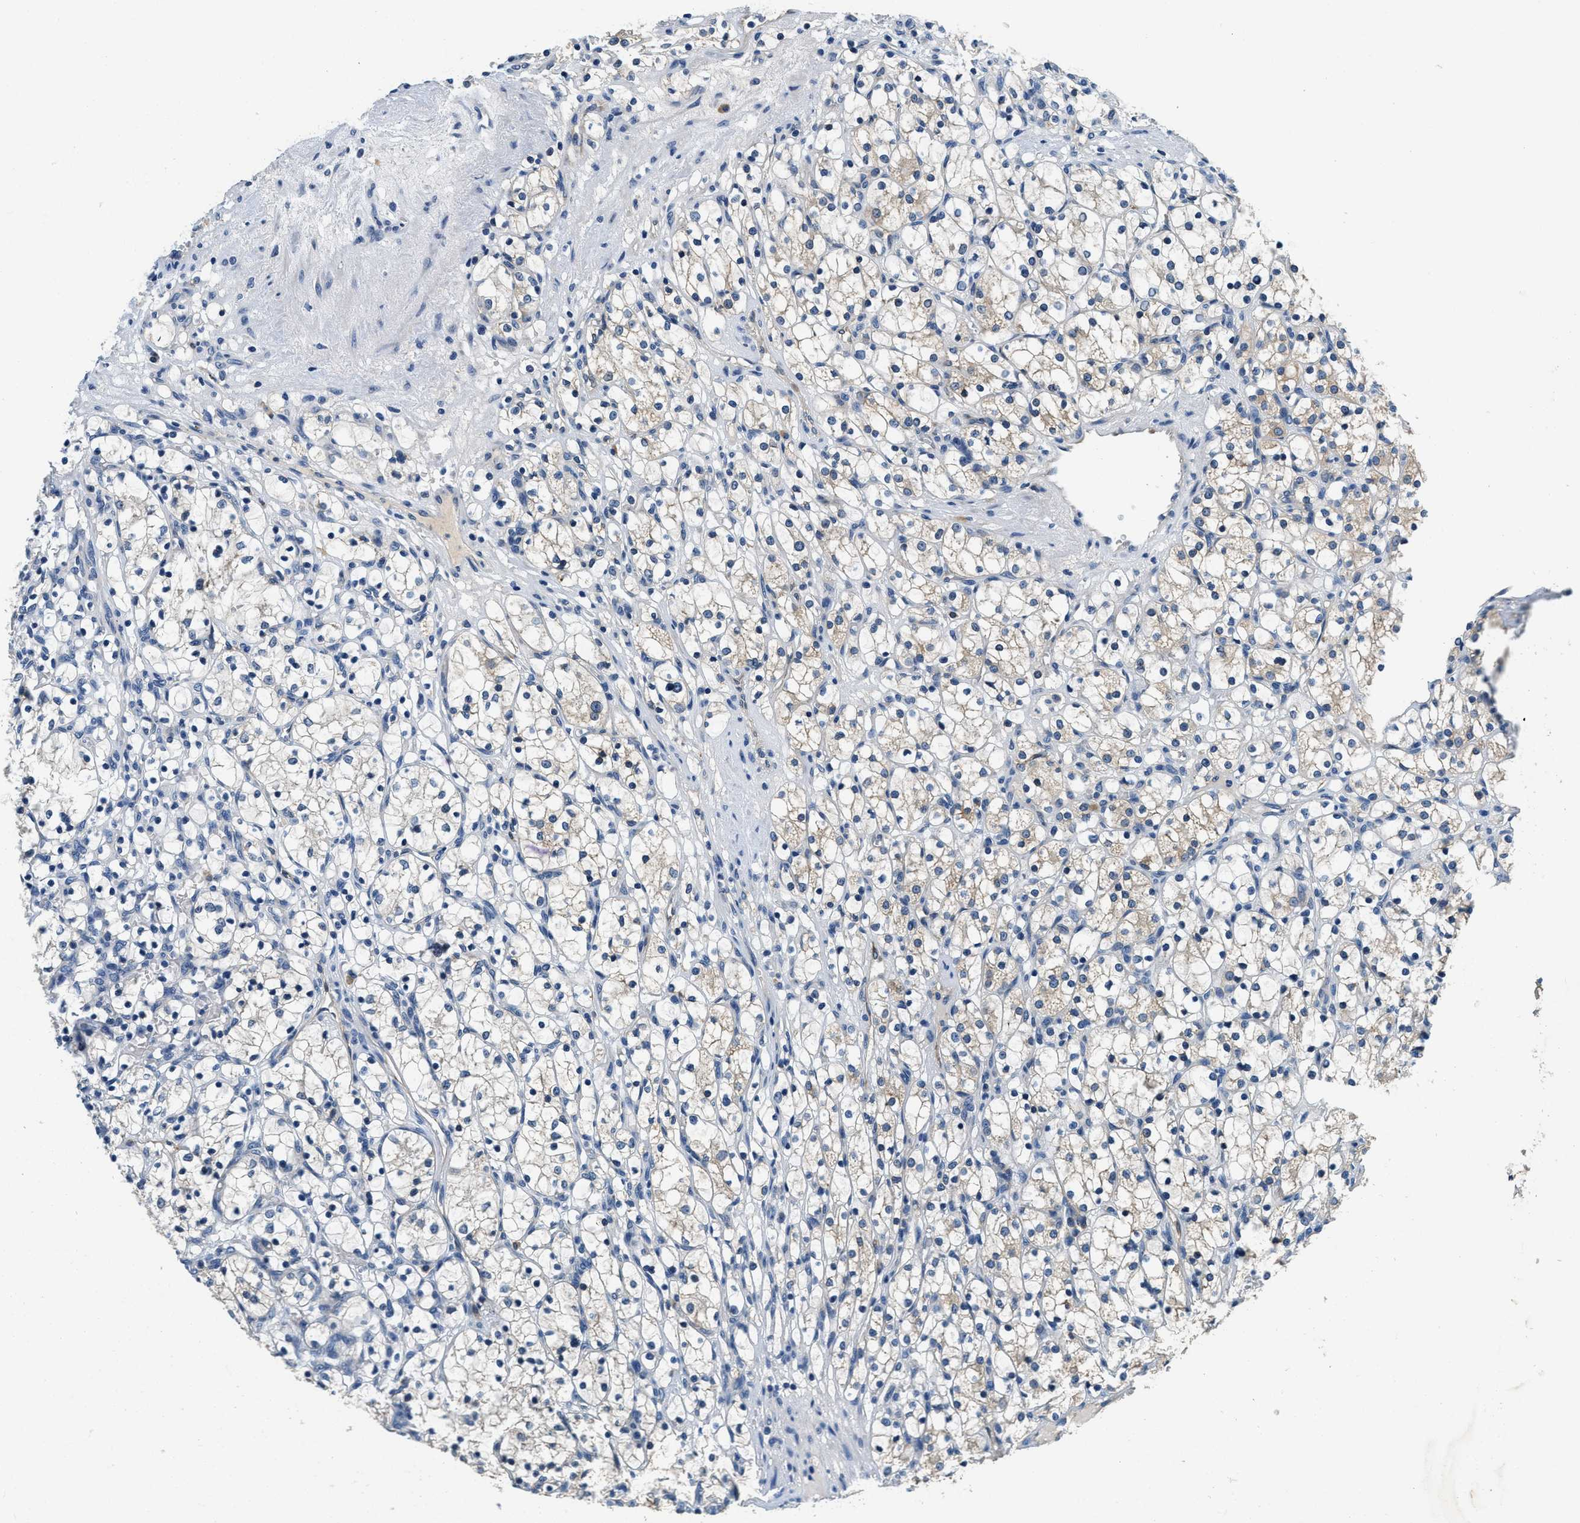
{"staining": {"intensity": "weak", "quantity": "<25%", "location": "cytoplasmic/membranous"}, "tissue": "renal cancer", "cell_type": "Tumor cells", "image_type": "cancer", "snomed": [{"axis": "morphology", "description": "Adenocarcinoma, NOS"}, {"axis": "topography", "description": "Kidney"}], "caption": "This is an immunohistochemistry image of human renal cancer. There is no expression in tumor cells.", "gene": "ALDH3A2", "patient": {"sex": "female", "age": 69}}